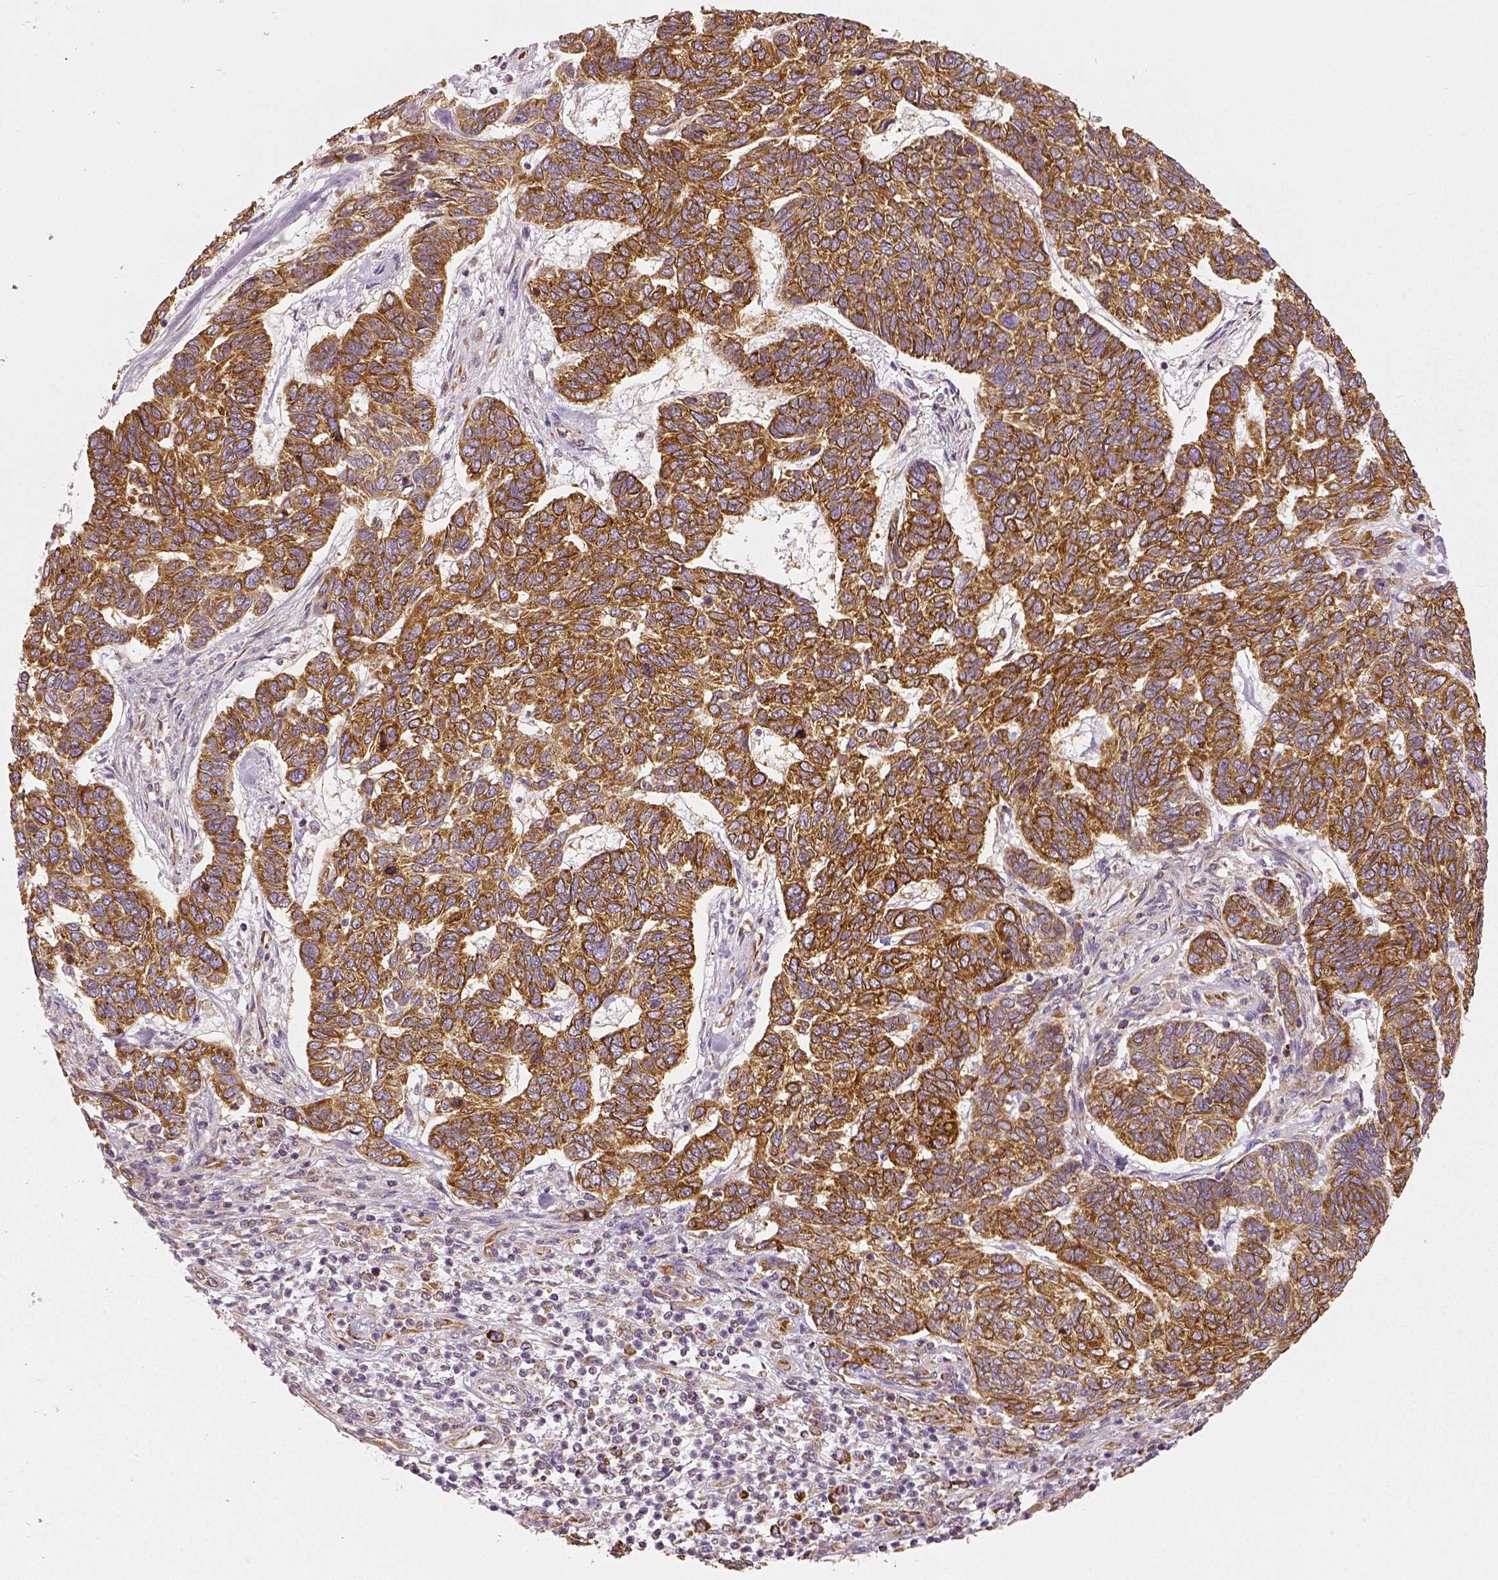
{"staining": {"intensity": "moderate", "quantity": ">75%", "location": "cytoplasmic/membranous"}, "tissue": "skin cancer", "cell_type": "Tumor cells", "image_type": "cancer", "snomed": [{"axis": "morphology", "description": "Basal cell carcinoma"}, {"axis": "topography", "description": "Skin"}], "caption": "Brown immunohistochemical staining in human skin basal cell carcinoma demonstrates moderate cytoplasmic/membranous expression in about >75% of tumor cells. The staining is performed using DAB brown chromogen to label protein expression. The nuclei are counter-stained blue using hematoxylin.", "gene": "PGAM5", "patient": {"sex": "female", "age": 65}}